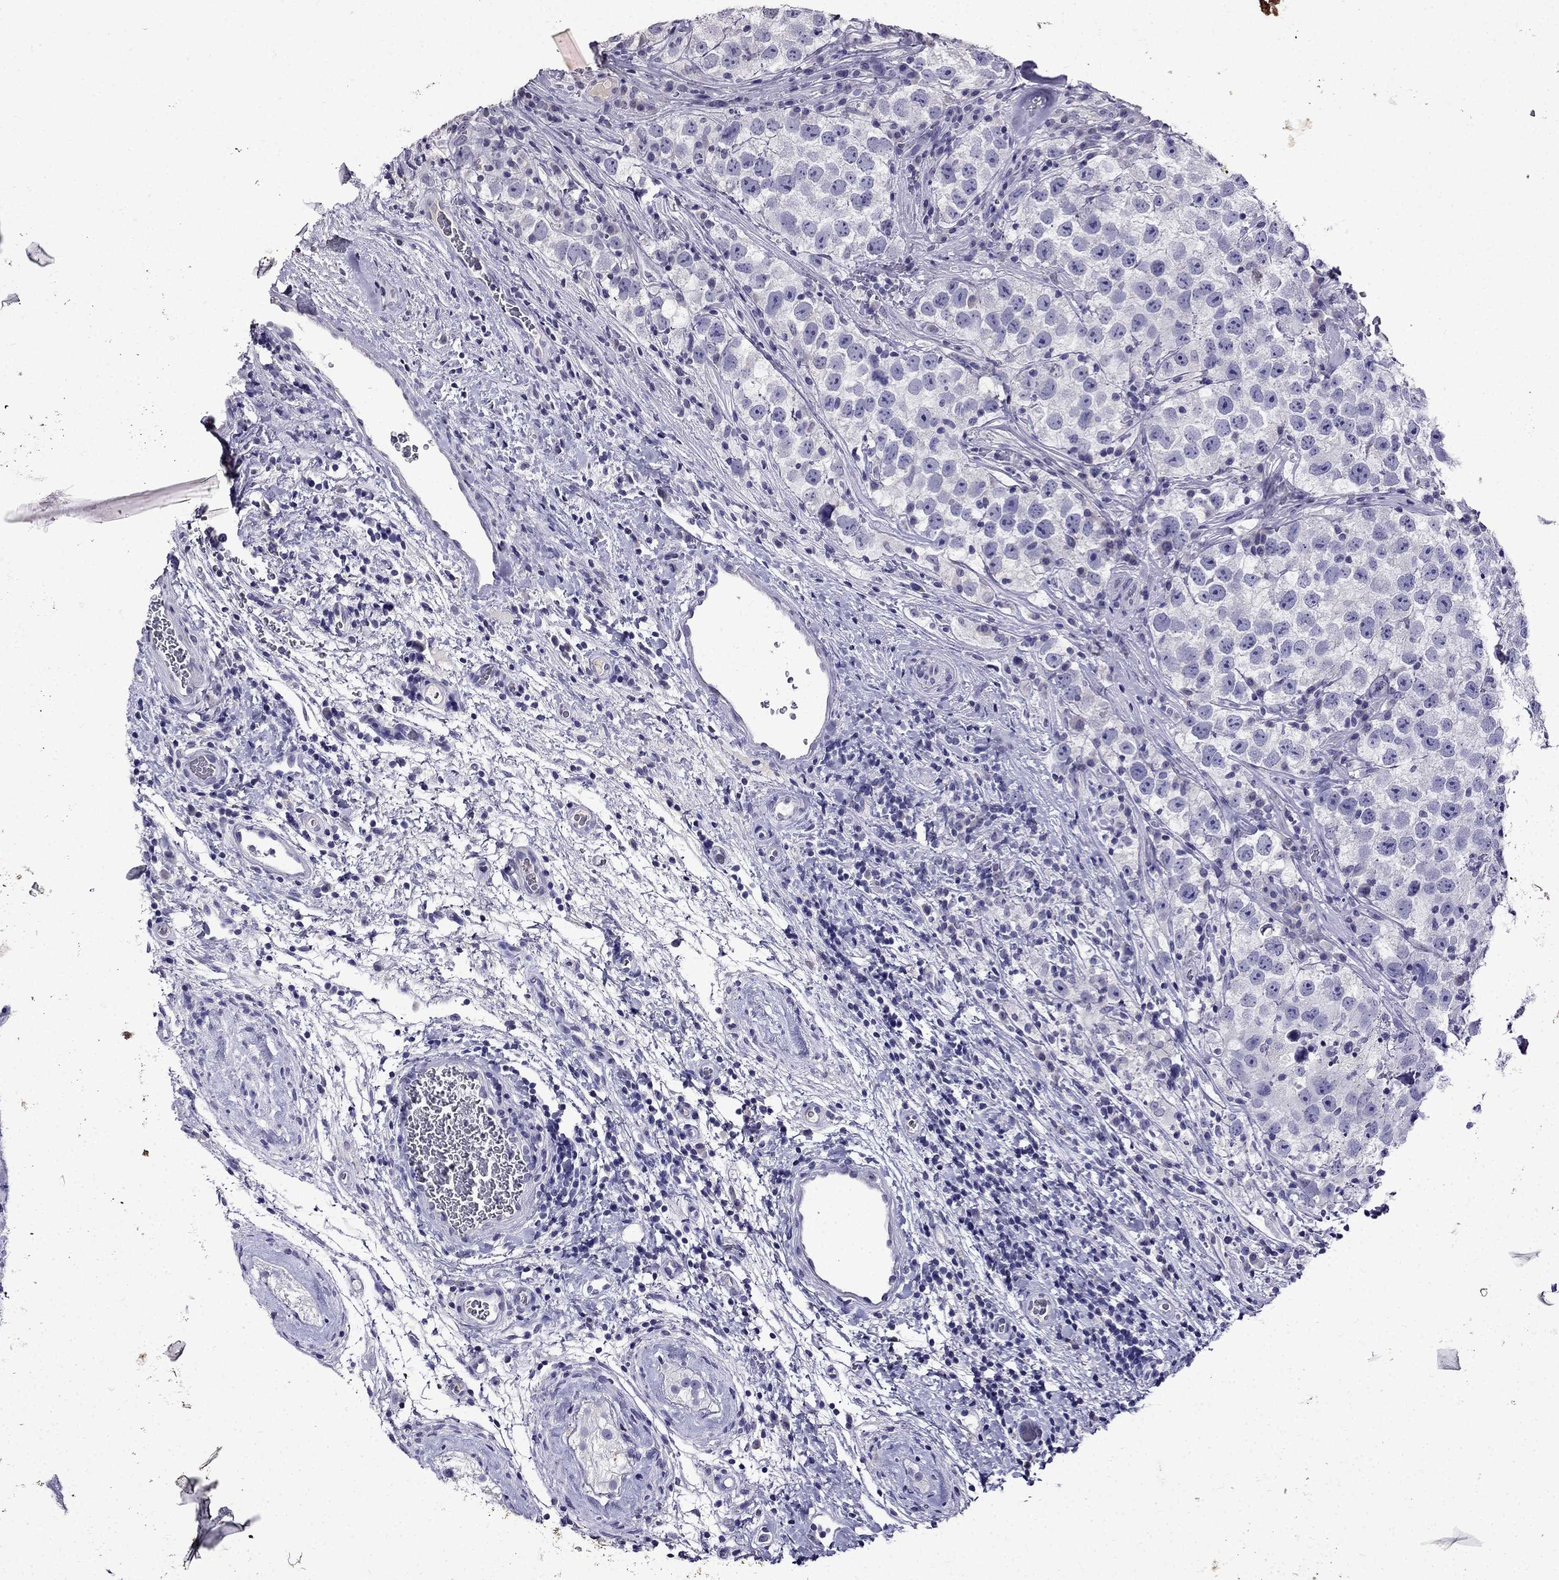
{"staining": {"intensity": "negative", "quantity": "none", "location": "none"}, "tissue": "testis cancer", "cell_type": "Tumor cells", "image_type": "cancer", "snomed": [{"axis": "morphology", "description": "Normal tissue, NOS"}, {"axis": "morphology", "description": "Seminoma, NOS"}, {"axis": "topography", "description": "Testis"}], "caption": "IHC image of human testis seminoma stained for a protein (brown), which reveals no positivity in tumor cells.", "gene": "DNAH17", "patient": {"sex": "male", "age": 31}}